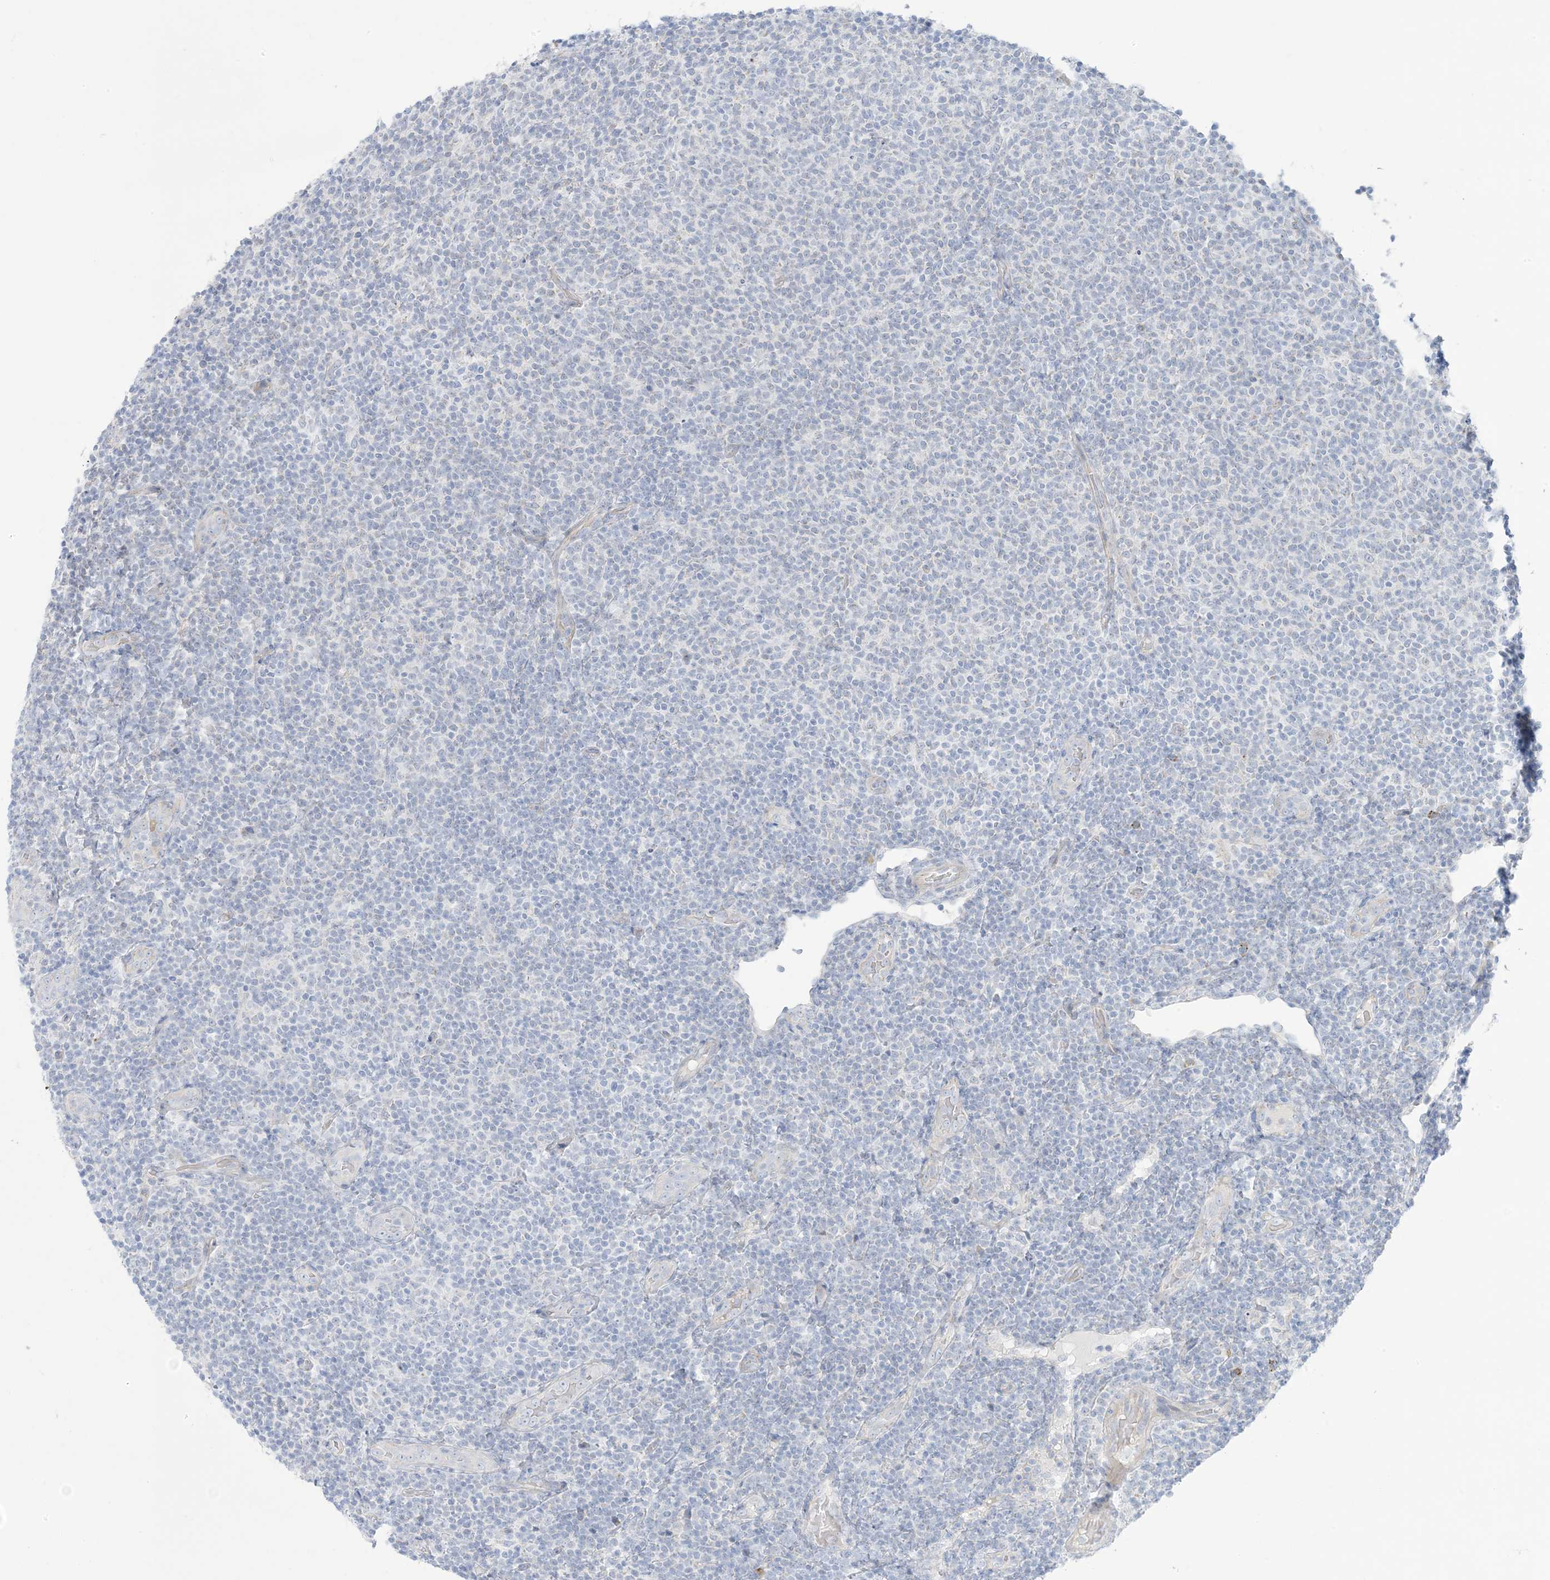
{"staining": {"intensity": "negative", "quantity": "none", "location": "none"}, "tissue": "lymphoma", "cell_type": "Tumor cells", "image_type": "cancer", "snomed": [{"axis": "morphology", "description": "Malignant lymphoma, non-Hodgkin's type, Low grade"}, {"axis": "topography", "description": "Lymph node"}], "caption": "DAB (3,3'-diaminobenzidine) immunohistochemical staining of human low-grade malignant lymphoma, non-Hodgkin's type demonstrates no significant staining in tumor cells.", "gene": "XIRP2", "patient": {"sex": "male", "age": 66}}